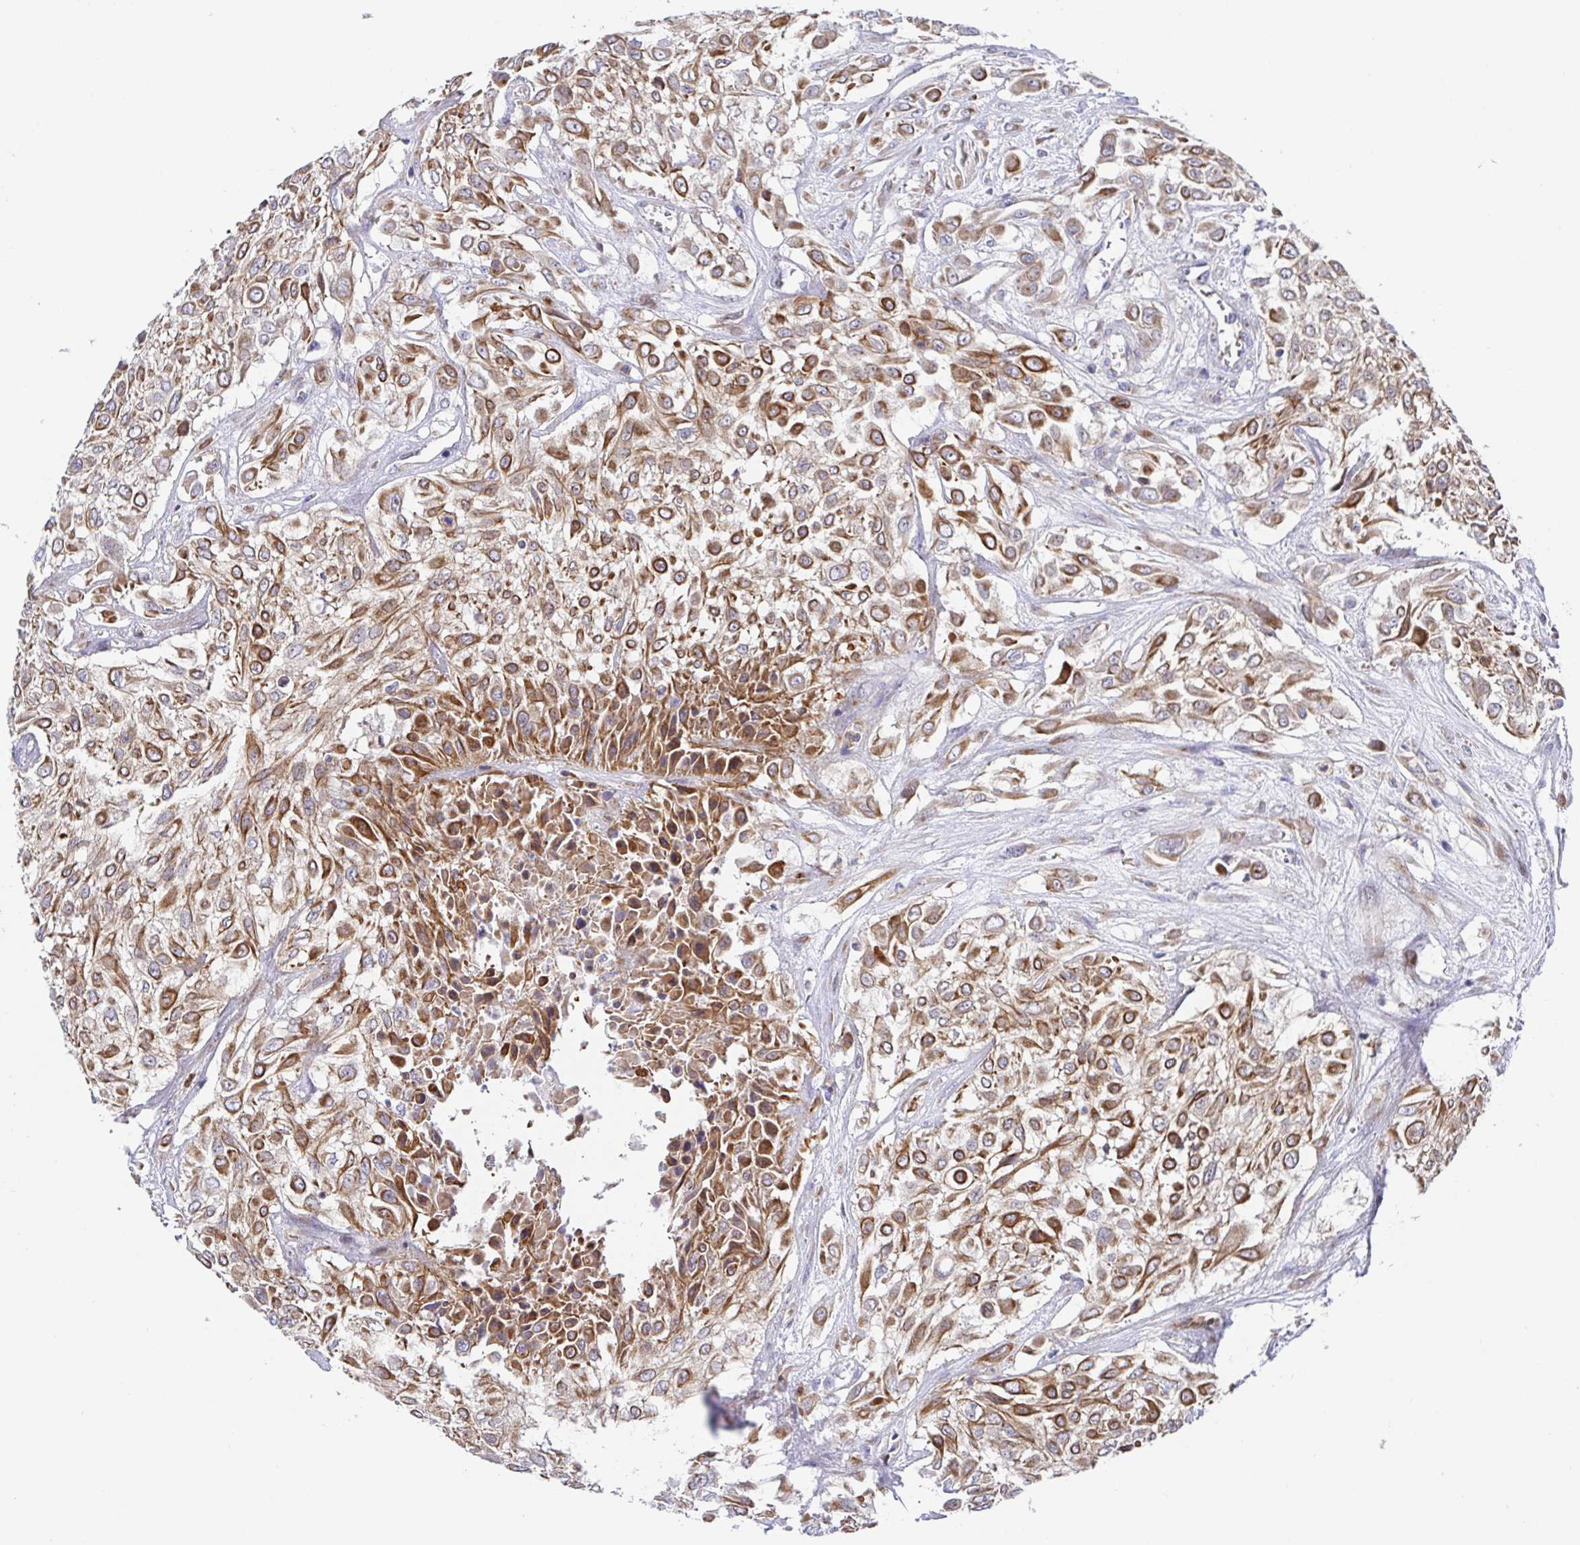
{"staining": {"intensity": "moderate", "quantity": ">75%", "location": "cytoplasmic/membranous"}, "tissue": "urothelial cancer", "cell_type": "Tumor cells", "image_type": "cancer", "snomed": [{"axis": "morphology", "description": "Urothelial carcinoma, High grade"}, {"axis": "topography", "description": "Urinary bladder"}], "caption": "Immunohistochemical staining of human urothelial carcinoma (high-grade) reveals medium levels of moderate cytoplasmic/membranous protein expression in approximately >75% of tumor cells.", "gene": "GOLGA1", "patient": {"sex": "male", "age": 57}}